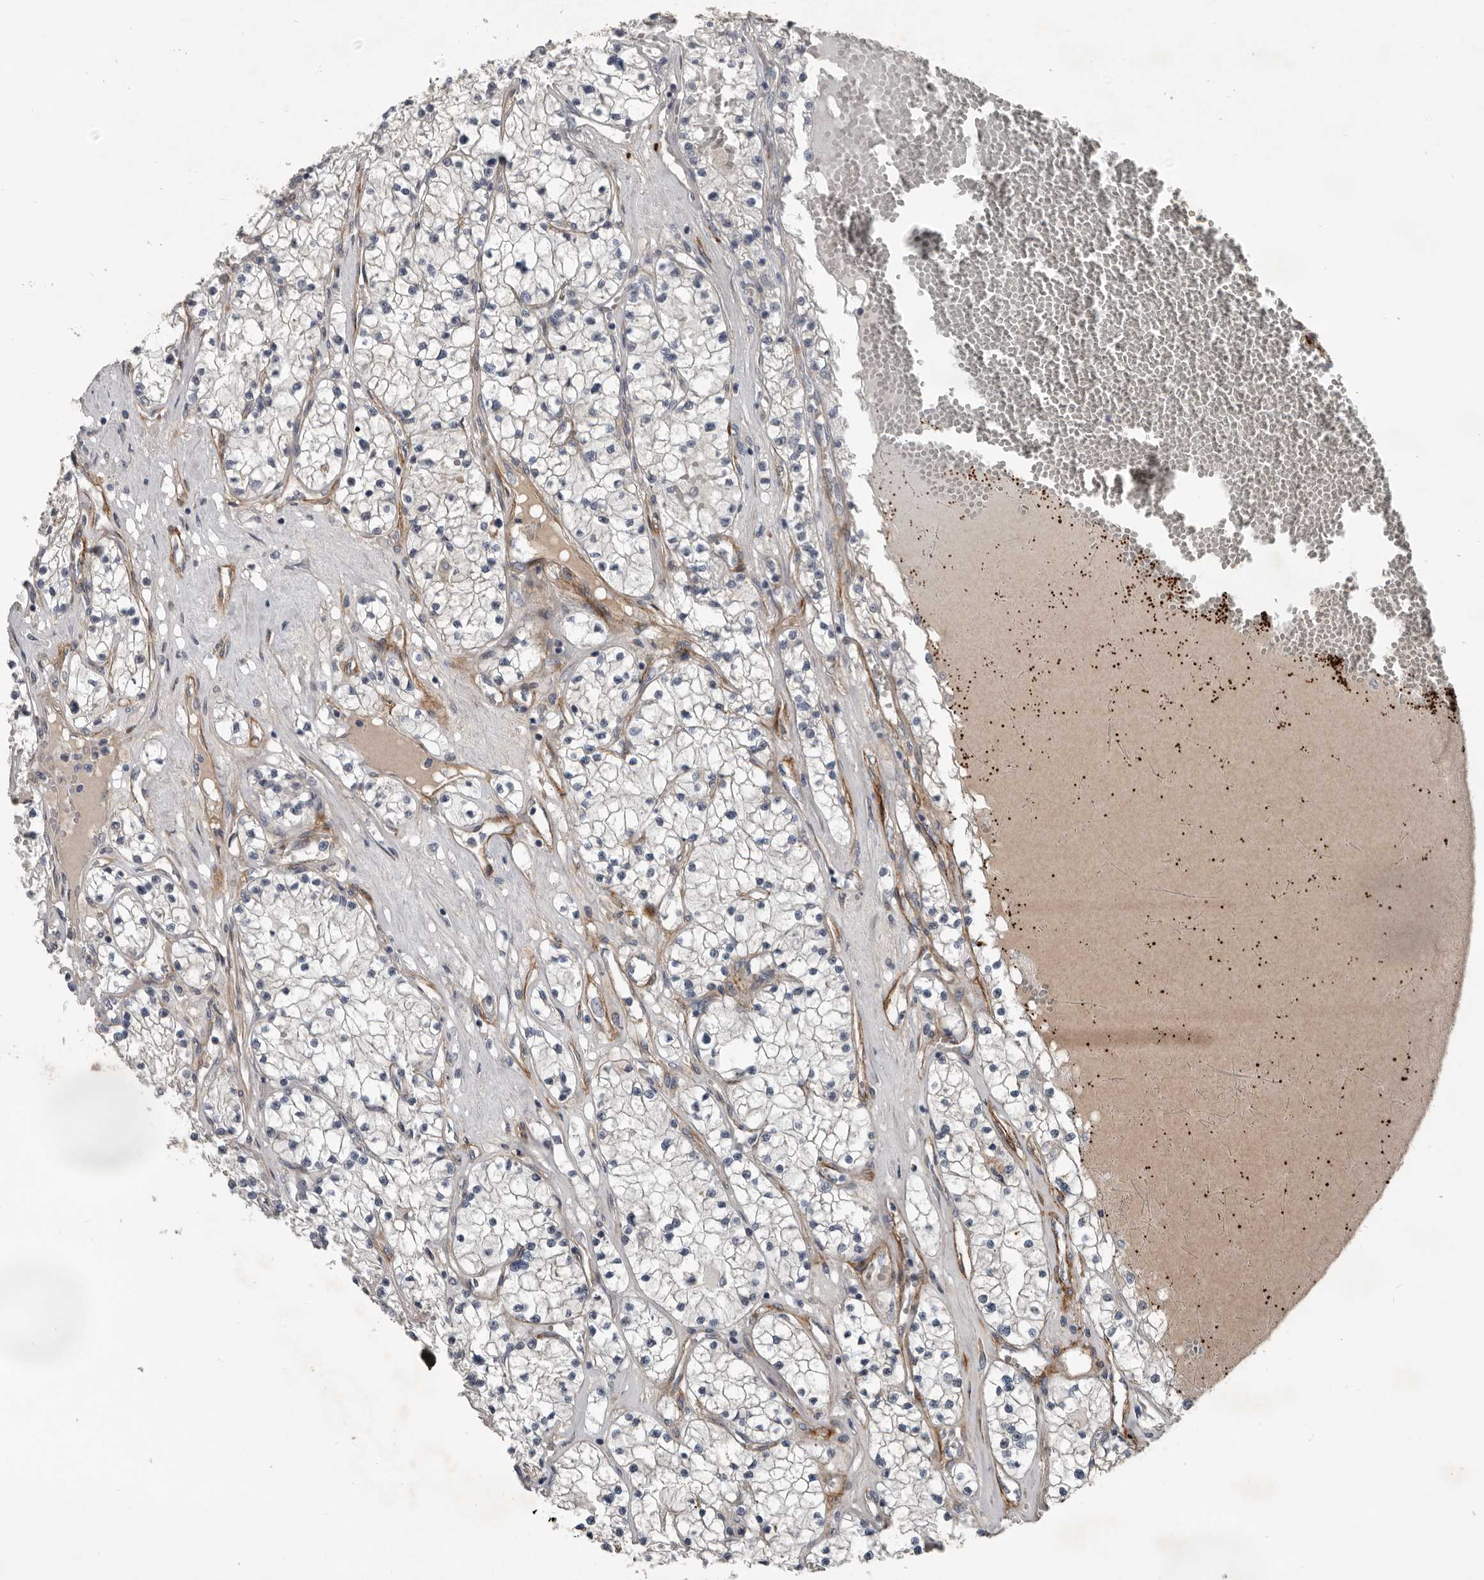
{"staining": {"intensity": "negative", "quantity": "none", "location": "none"}, "tissue": "renal cancer", "cell_type": "Tumor cells", "image_type": "cancer", "snomed": [{"axis": "morphology", "description": "Normal tissue, NOS"}, {"axis": "morphology", "description": "Adenocarcinoma, NOS"}, {"axis": "topography", "description": "Kidney"}], "caption": "Immunohistochemistry of renal adenocarcinoma demonstrates no staining in tumor cells.", "gene": "C1orf216", "patient": {"sex": "male", "age": 68}}